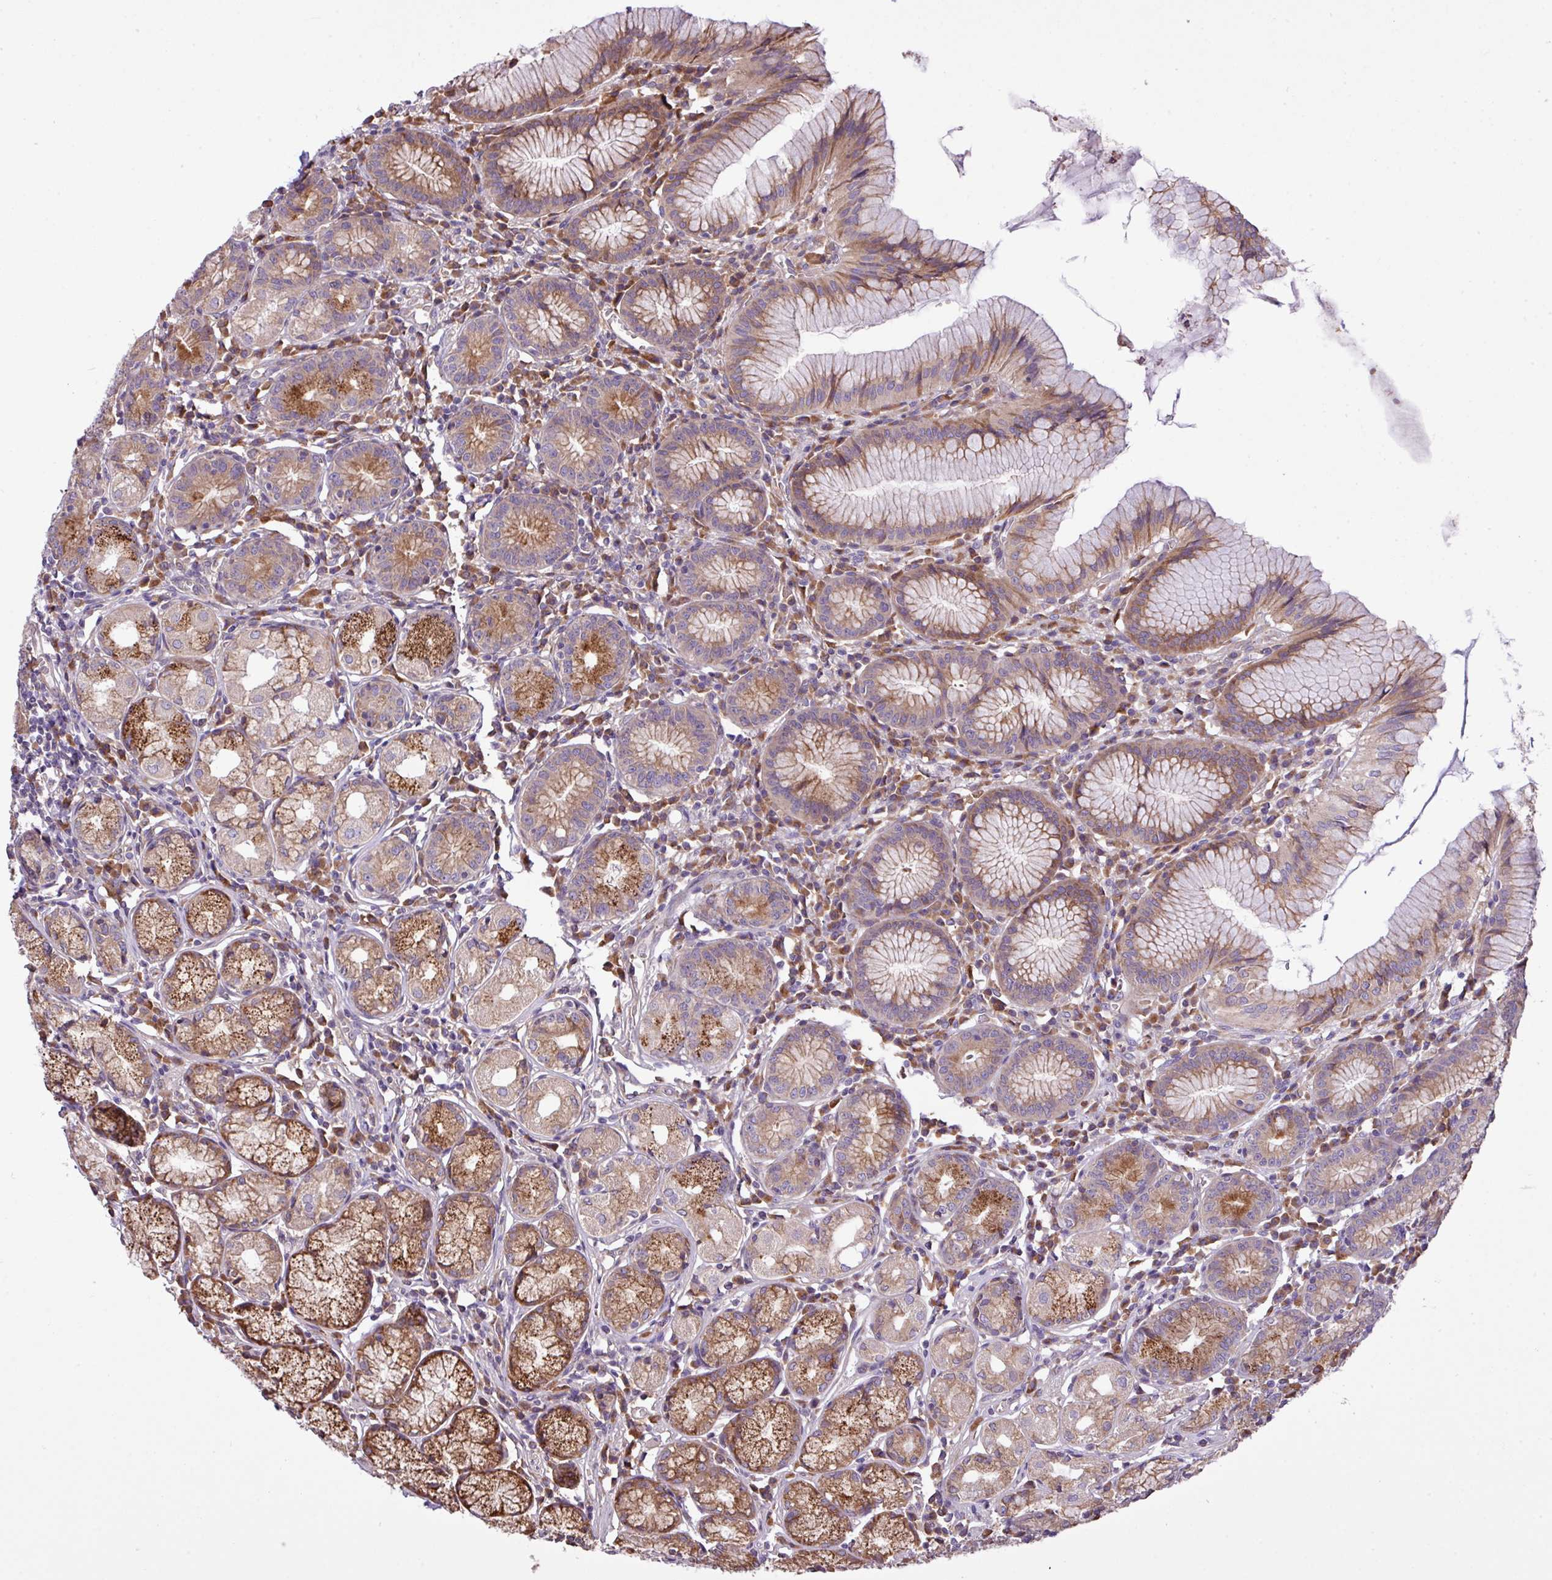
{"staining": {"intensity": "moderate", "quantity": ">75%", "location": "cytoplasmic/membranous"}, "tissue": "stomach", "cell_type": "Glandular cells", "image_type": "normal", "snomed": [{"axis": "morphology", "description": "Normal tissue, NOS"}, {"axis": "topography", "description": "Stomach"}], "caption": "The photomicrograph shows staining of normal stomach, revealing moderate cytoplasmic/membranous protein positivity (brown color) within glandular cells.", "gene": "MEGF6", "patient": {"sex": "male", "age": 55}}